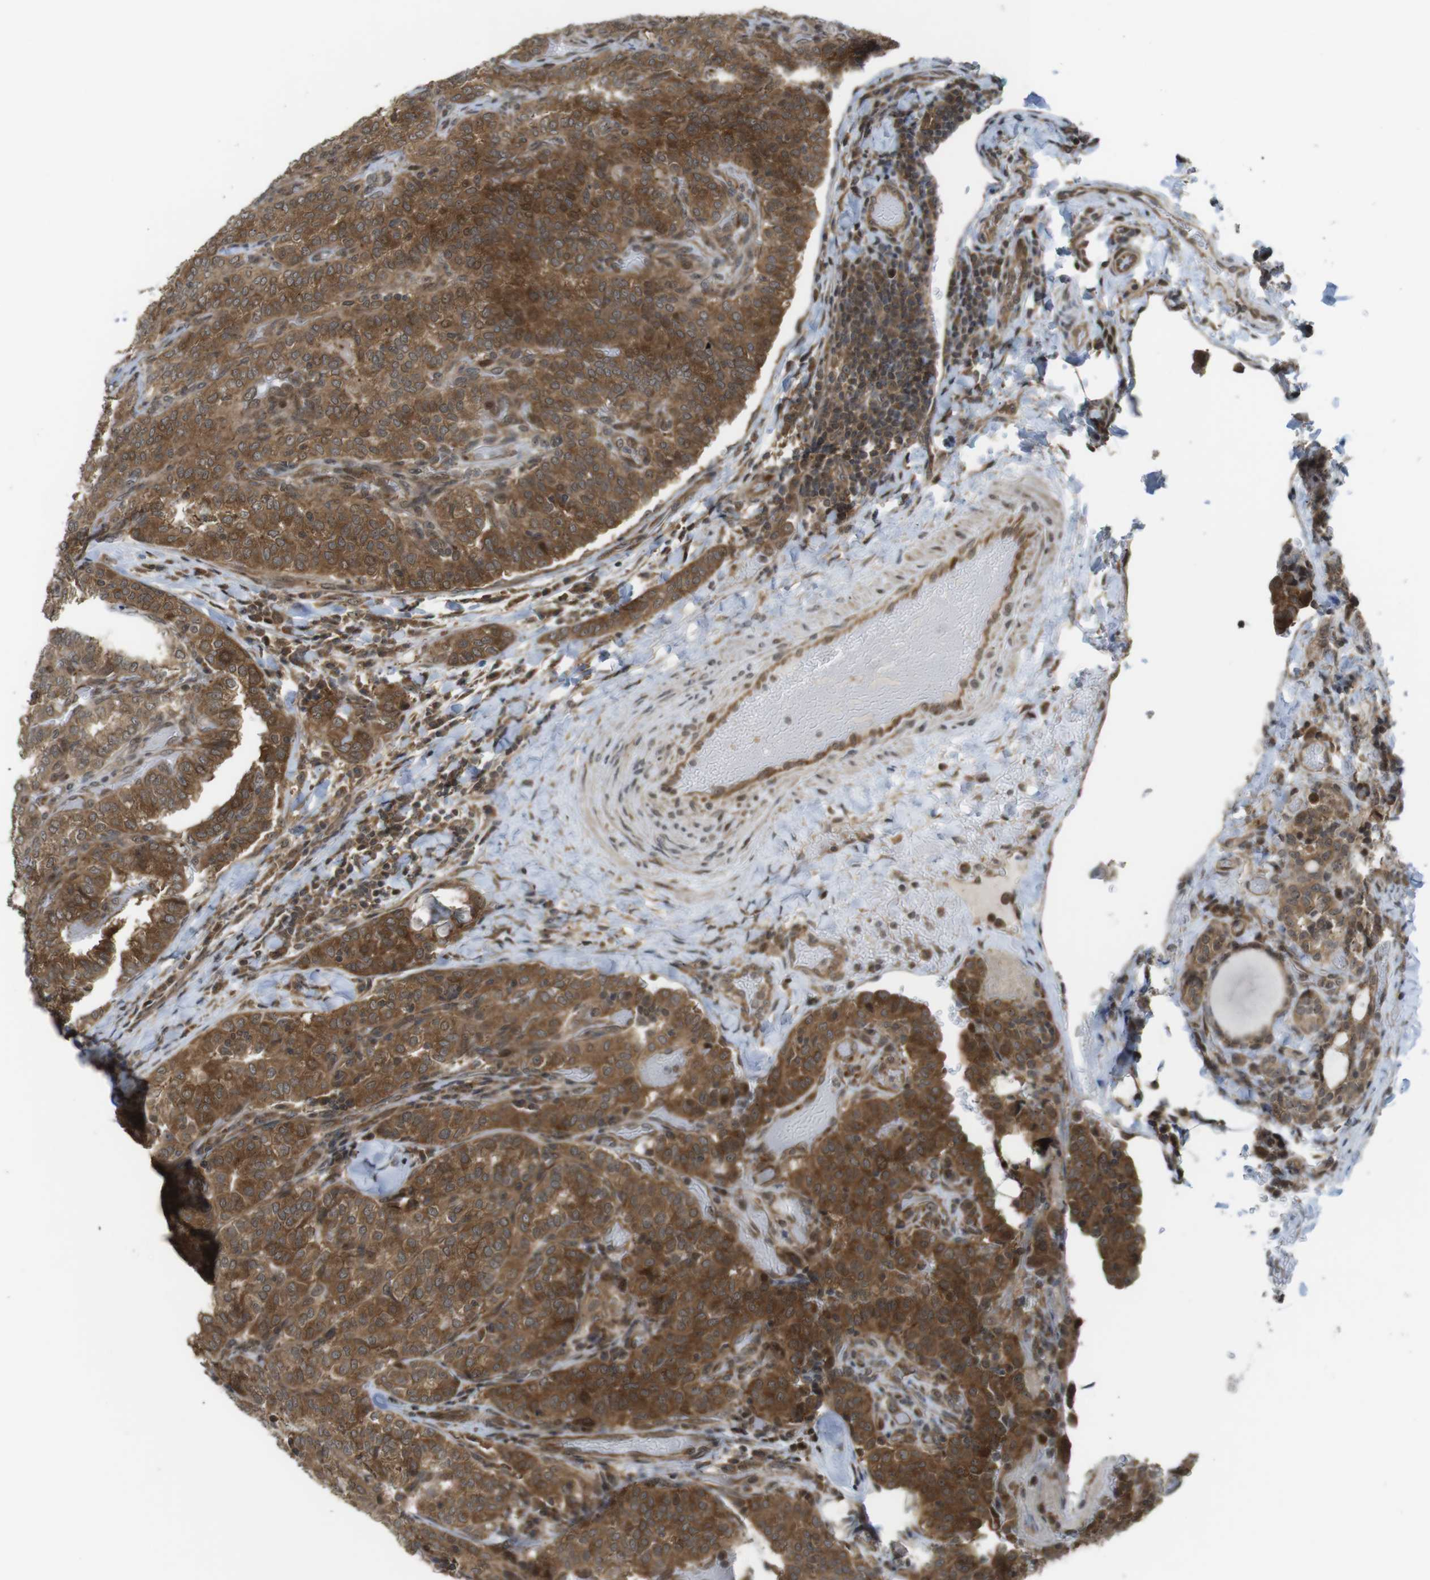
{"staining": {"intensity": "moderate", "quantity": ">75%", "location": "cytoplasmic/membranous"}, "tissue": "thyroid cancer", "cell_type": "Tumor cells", "image_type": "cancer", "snomed": [{"axis": "morphology", "description": "Normal tissue, NOS"}, {"axis": "morphology", "description": "Papillary adenocarcinoma, NOS"}, {"axis": "topography", "description": "Thyroid gland"}], "caption": "Tumor cells display medium levels of moderate cytoplasmic/membranous expression in about >75% of cells in human thyroid cancer (papillary adenocarcinoma). The protein is stained brown, and the nuclei are stained in blue (DAB IHC with brightfield microscopy, high magnification).", "gene": "CC2D1A", "patient": {"sex": "female", "age": 30}}